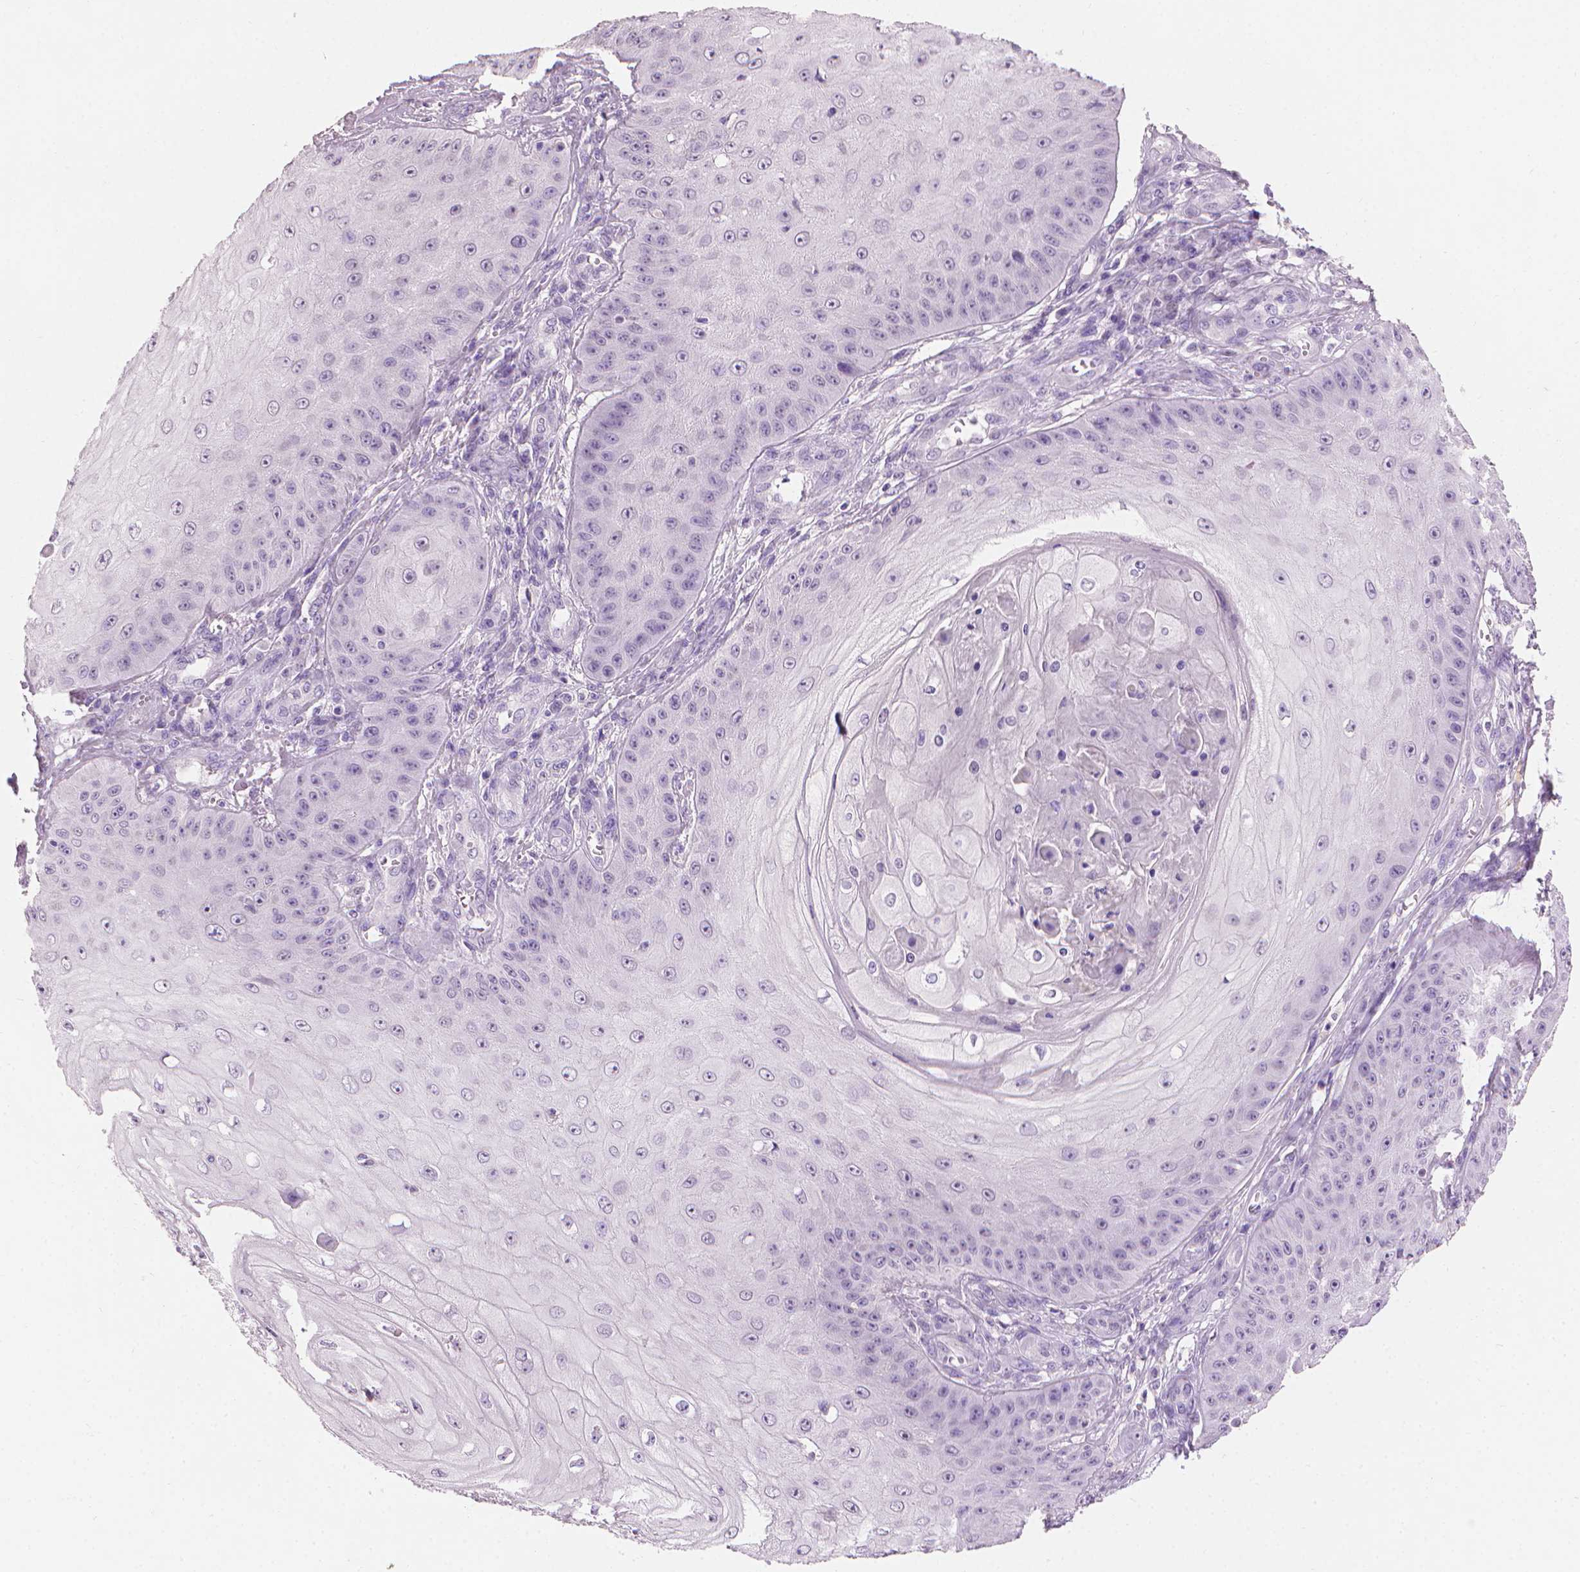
{"staining": {"intensity": "negative", "quantity": "none", "location": "none"}, "tissue": "skin cancer", "cell_type": "Tumor cells", "image_type": "cancer", "snomed": [{"axis": "morphology", "description": "Squamous cell carcinoma, NOS"}, {"axis": "topography", "description": "Skin"}], "caption": "The immunohistochemistry (IHC) photomicrograph has no significant positivity in tumor cells of skin cancer (squamous cell carcinoma) tissue. Nuclei are stained in blue.", "gene": "MLANA", "patient": {"sex": "male", "age": 70}}